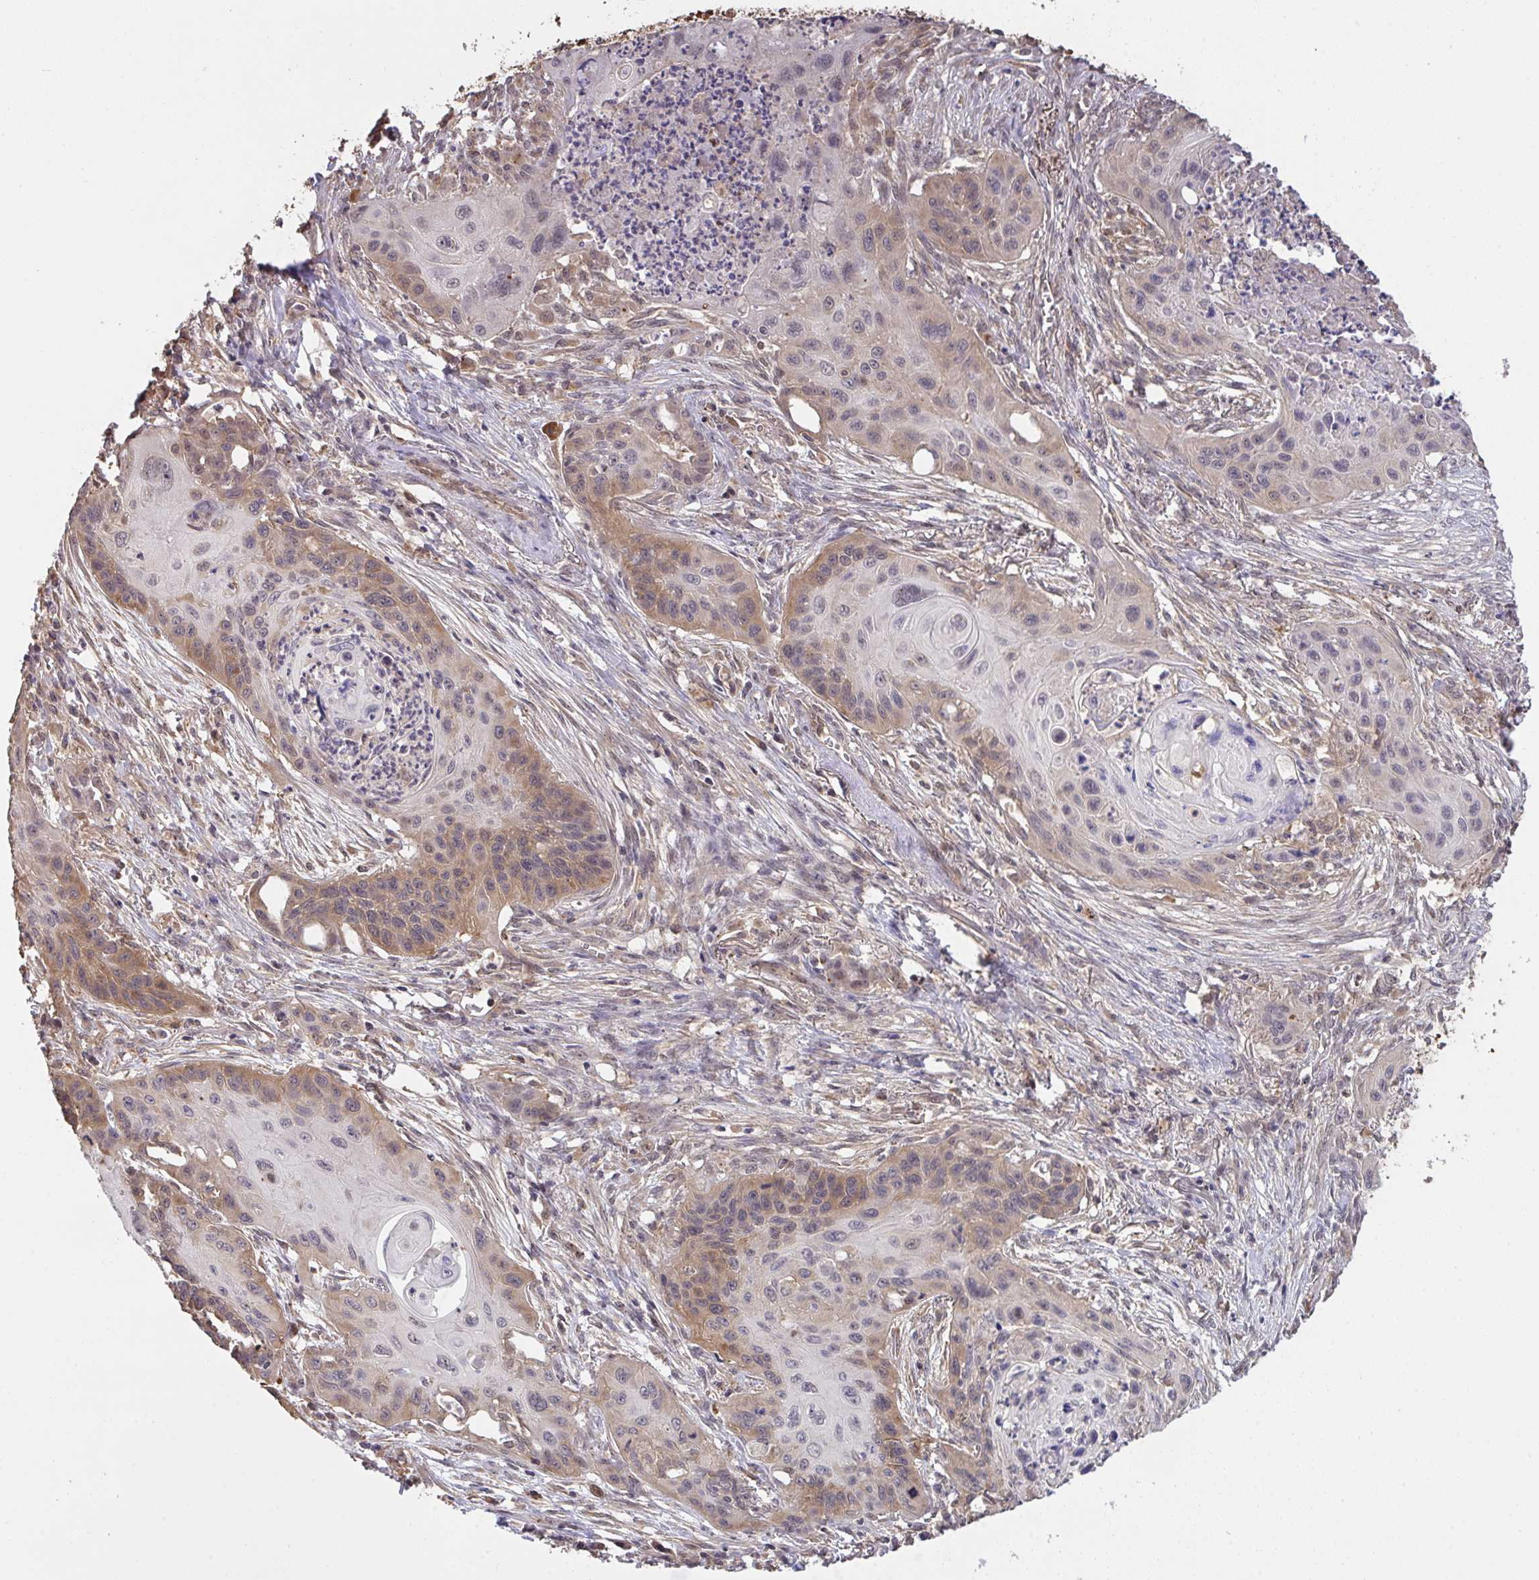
{"staining": {"intensity": "moderate", "quantity": "25%-75%", "location": "cytoplasmic/membranous"}, "tissue": "lung cancer", "cell_type": "Tumor cells", "image_type": "cancer", "snomed": [{"axis": "morphology", "description": "Squamous cell carcinoma, NOS"}, {"axis": "topography", "description": "Lung"}], "caption": "Moderate cytoplasmic/membranous protein staining is appreciated in approximately 25%-75% of tumor cells in lung cancer (squamous cell carcinoma).", "gene": "C12orf57", "patient": {"sex": "male", "age": 71}}